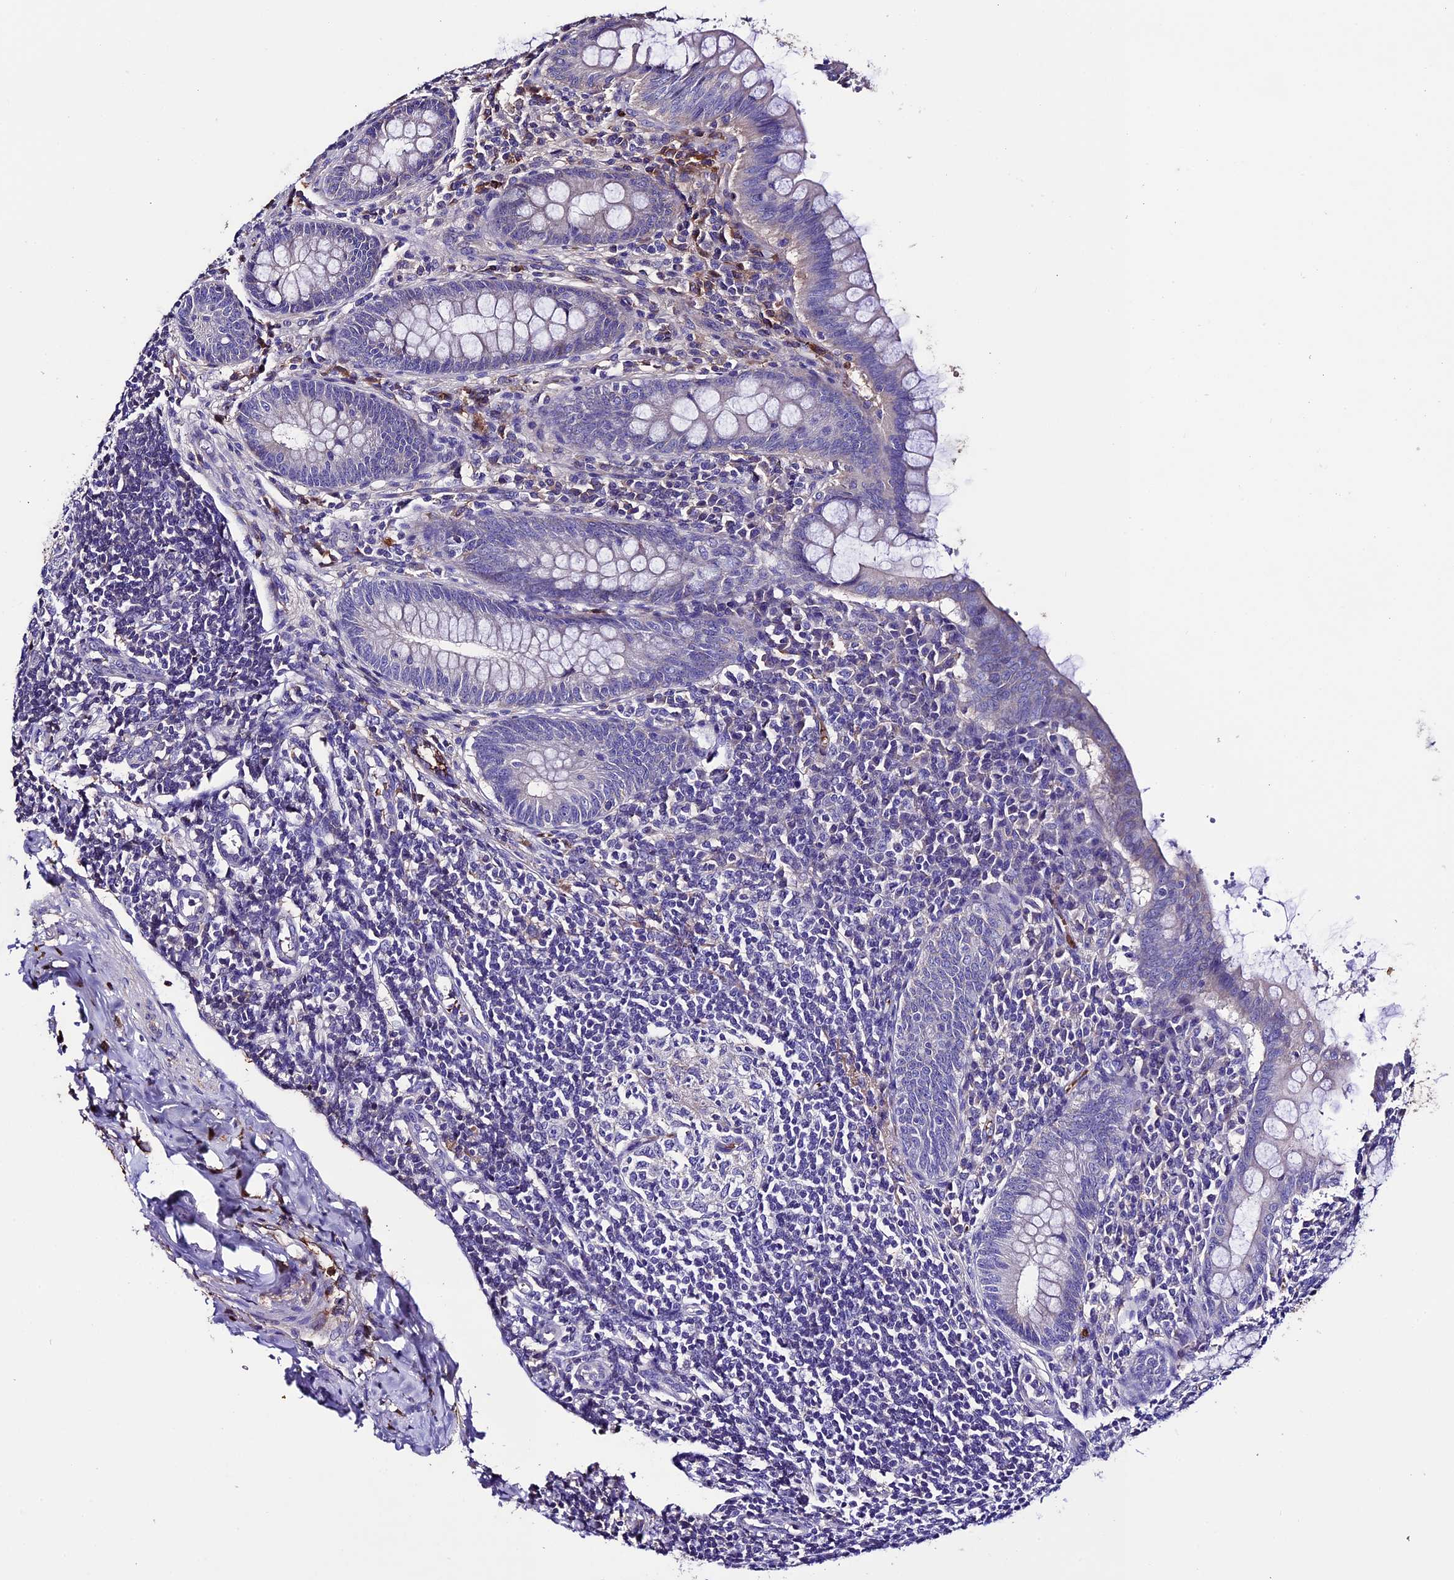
{"staining": {"intensity": "weak", "quantity": "<25%", "location": "cytoplasmic/membranous"}, "tissue": "appendix", "cell_type": "Glandular cells", "image_type": "normal", "snomed": [{"axis": "morphology", "description": "Normal tissue, NOS"}, {"axis": "topography", "description": "Appendix"}], "caption": "Immunohistochemistry (IHC) photomicrograph of benign appendix: human appendix stained with DAB shows no significant protein positivity in glandular cells.", "gene": "TCP11L2", "patient": {"sex": "female", "age": 33}}